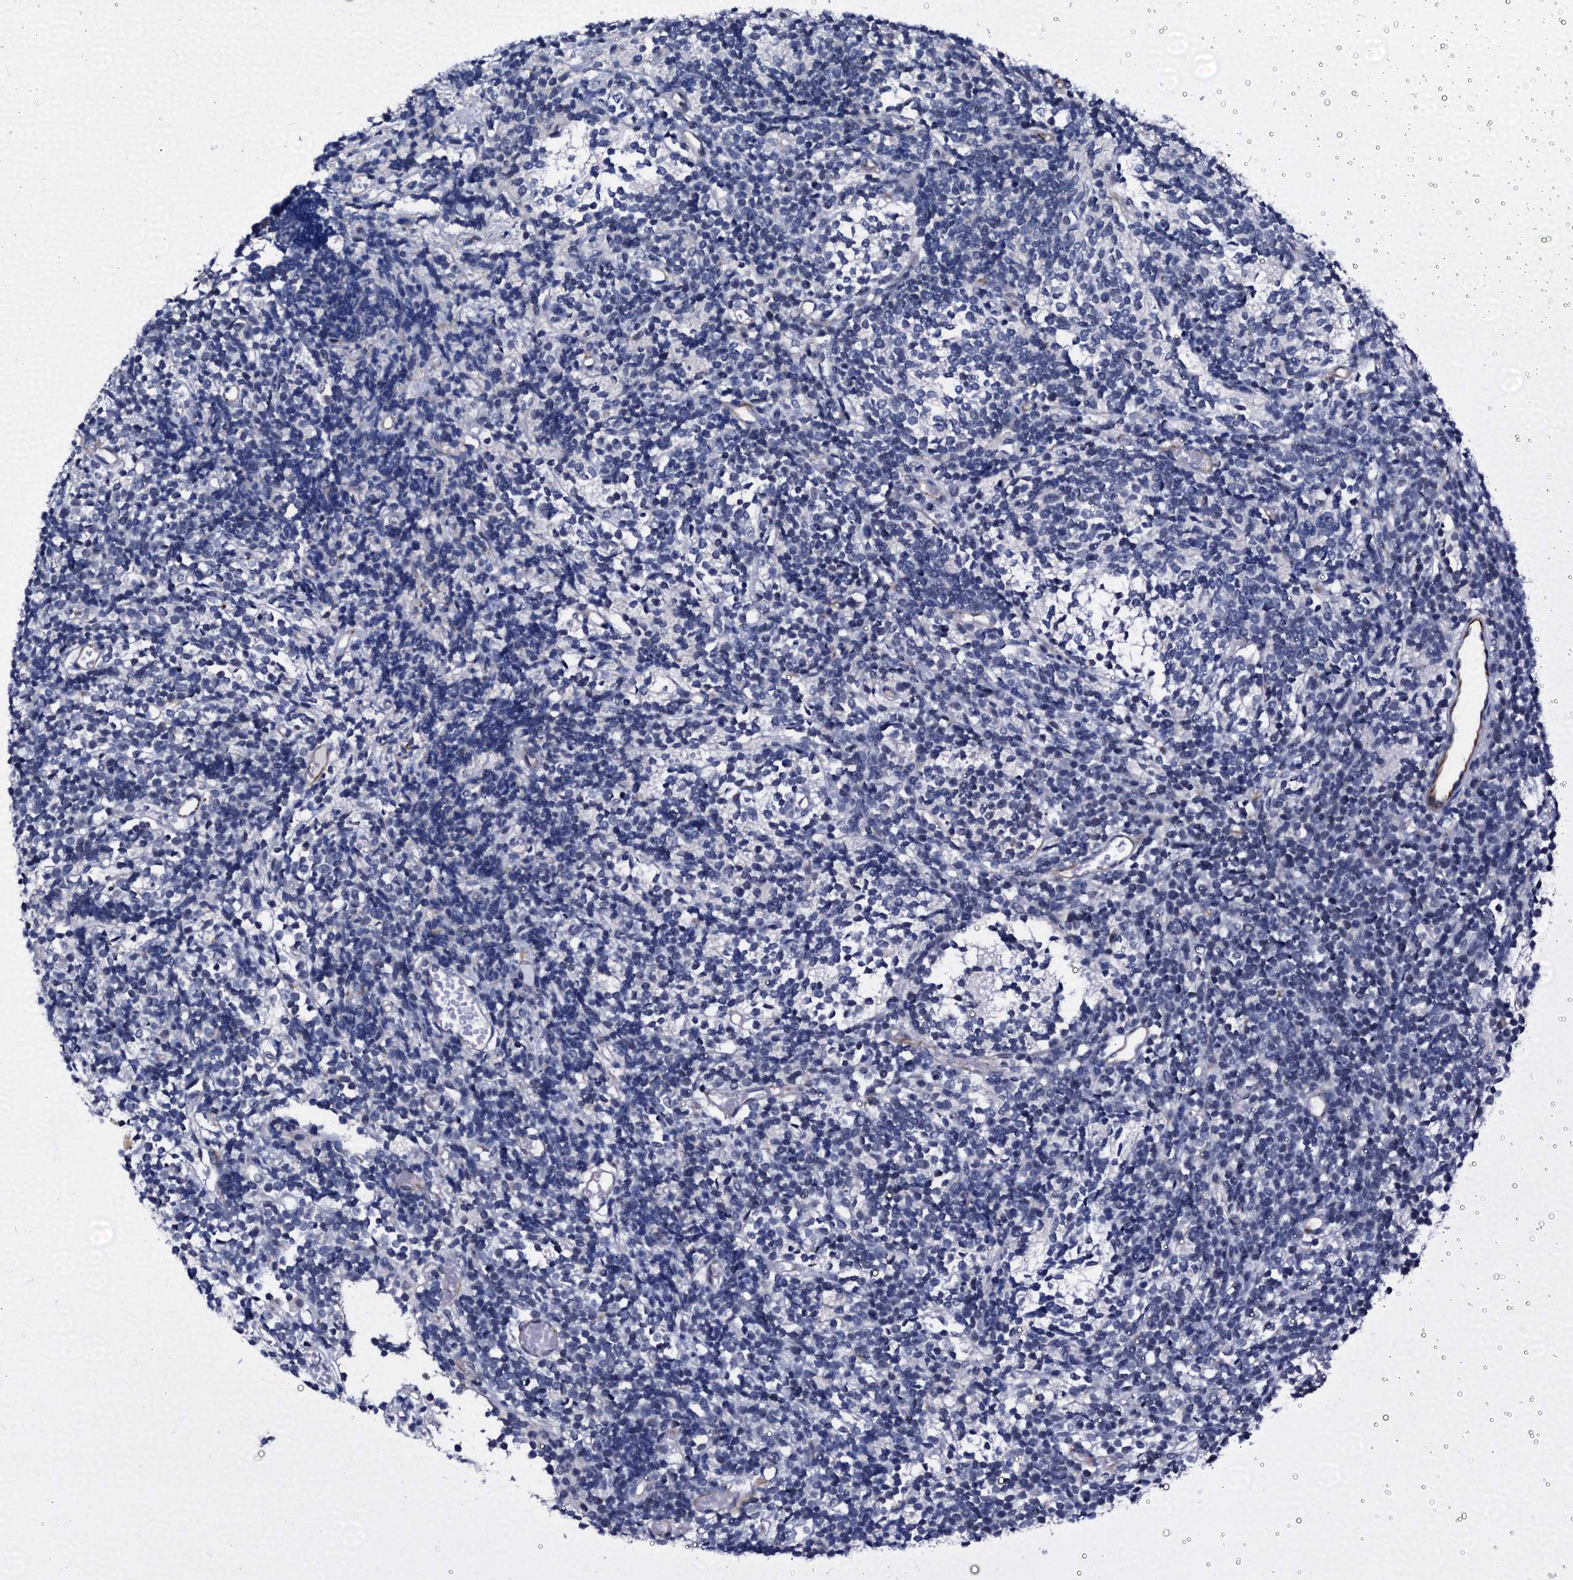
{"staining": {"intensity": "negative", "quantity": "none", "location": "none"}, "tissue": "glioma", "cell_type": "Tumor cells", "image_type": "cancer", "snomed": [{"axis": "morphology", "description": "Glioma, malignant, Low grade"}, {"axis": "topography", "description": "Brain"}], "caption": "The IHC histopathology image has no significant expression in tumor cells of malignant low-grade glioma tissue.", "gene": "EMG1", "patient": {"sex": "female", "age": 1}}